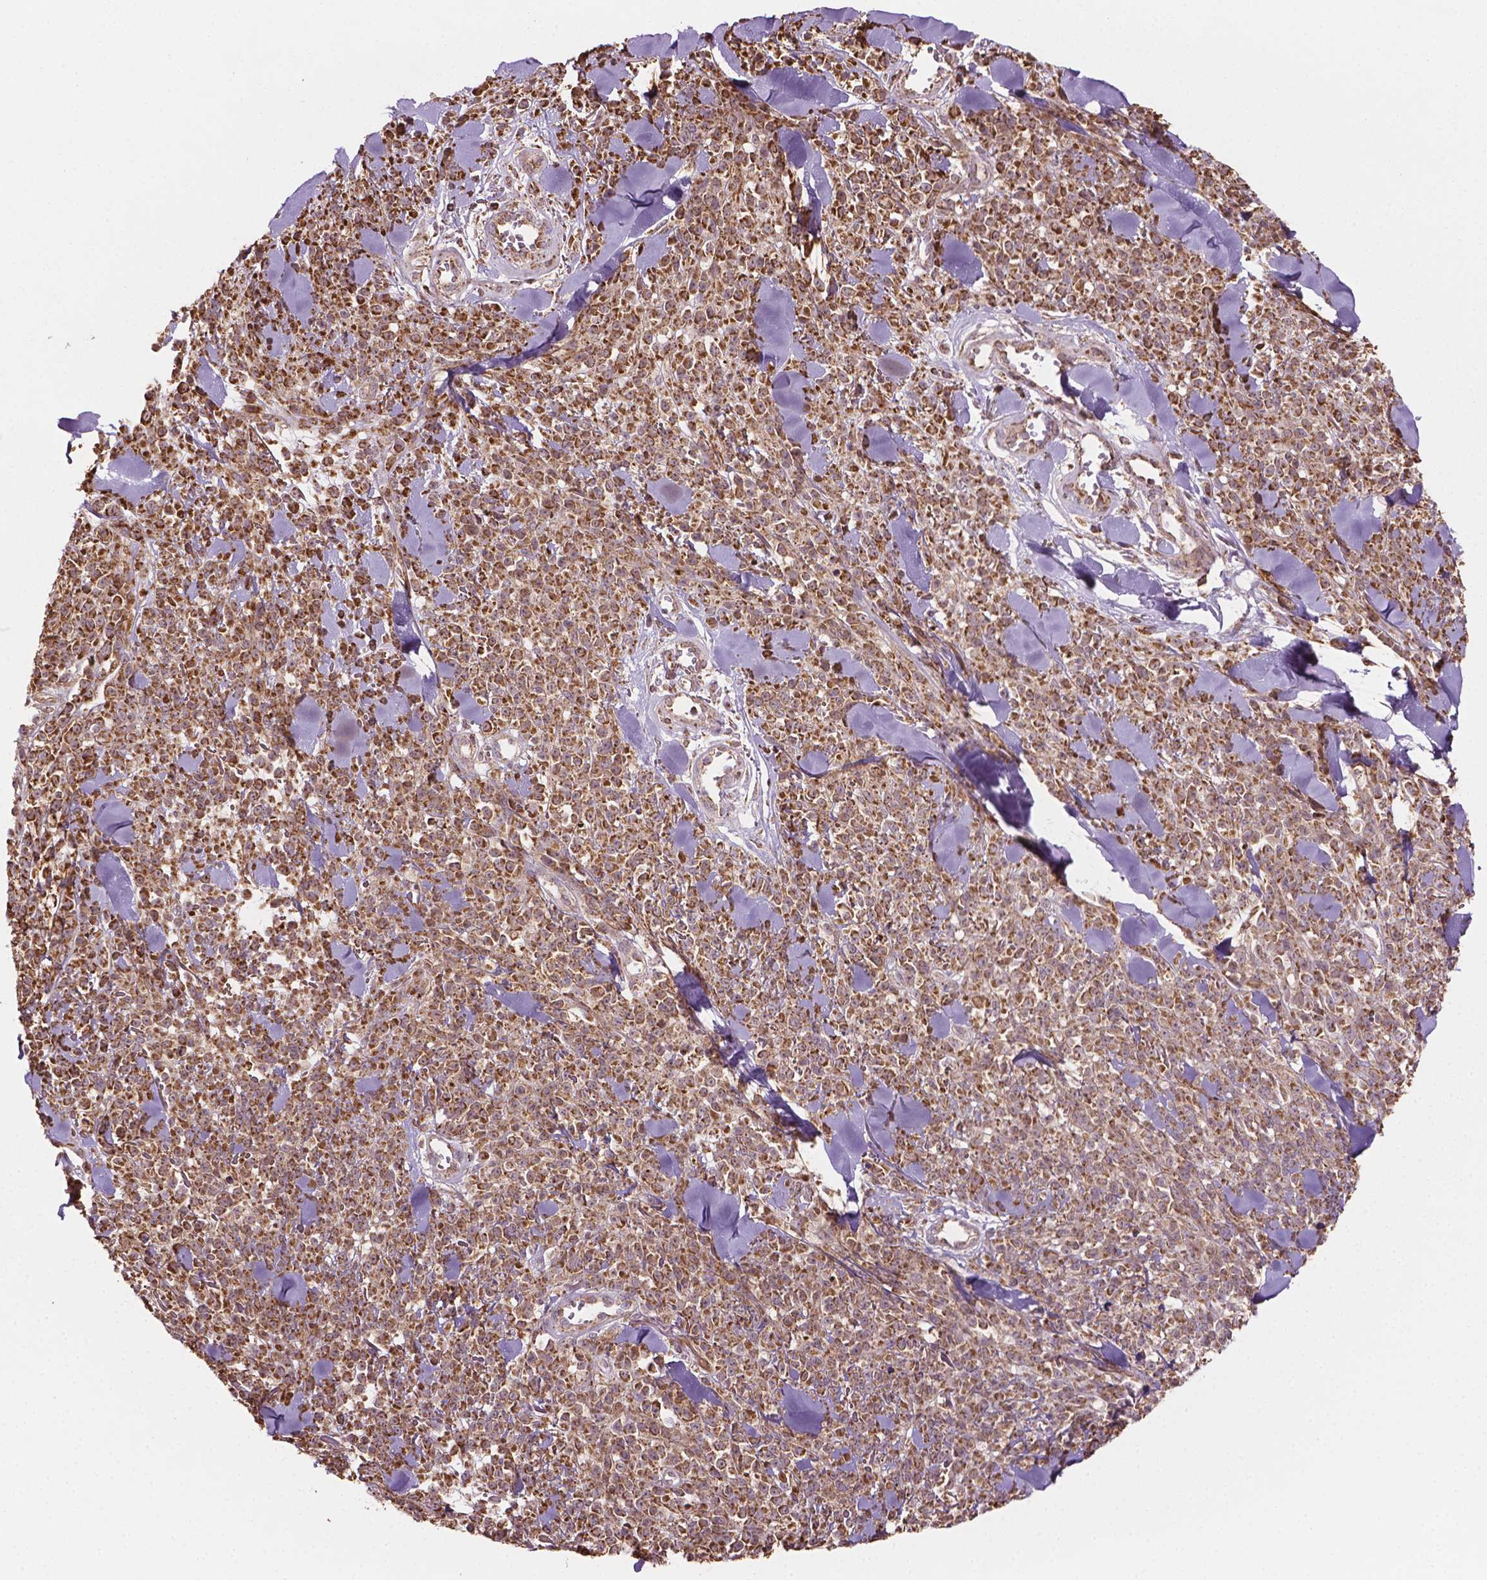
{"staining": {"intensity": "moderate", "quantity": ">75%", "location": "cytoplasmic/membranous"}, "tissue": "melanoma", "cell_type": "Tumor cells", "image_type": "cancer", "snomed": [{"axis": "morphology", "description": "Malignant melanoma, NOS"}, {"axis": "topography", "description": "Skin"}, {"axis": "topography", "description": "Skin of trunk"}], "caption": "The image demonstrates a brown stain indicating the presence of a protein in the cytoplasmic/membranous of tumor cells in malignant melanoma.", "gene": "HS3ST3A1", "patient": {"sex": "male", "age": 74}}